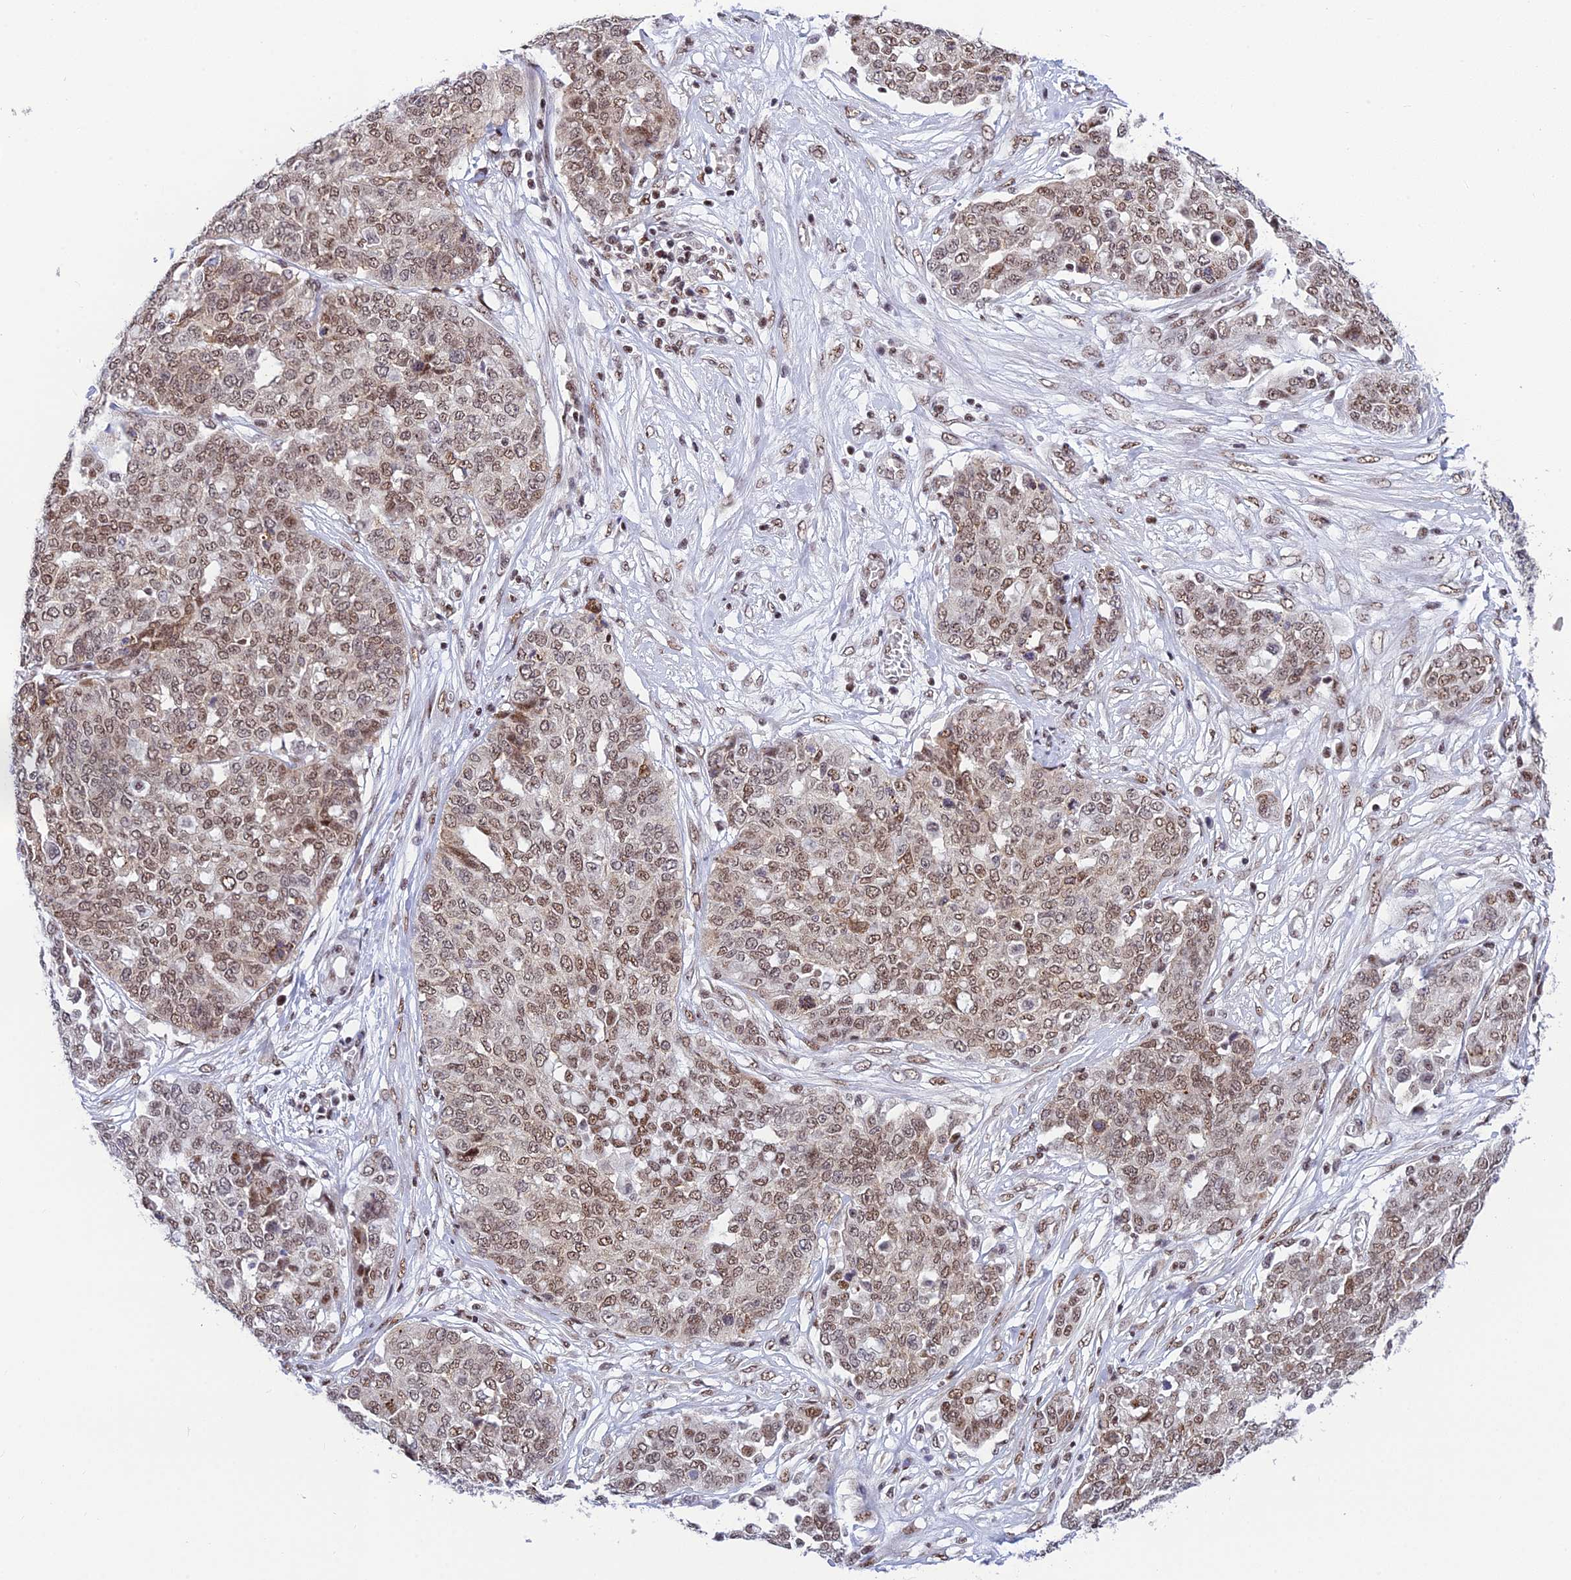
{"staining": {"intensity": "moderate", "quantity": ">75%", "location": "nuclear"}, "tissue": "ovarian cancer", "cell_type": "Tumor cells", "image_type": "cancer", "snomed": [{"axis": "morphology", "description": "Cystadenocarcinoma, serous, NOS"}, {"axis": "topography", "description": "Soft tissue"}, {"axis": "topography", "description": "Ovary"}], "caption": "IHC image of human serous cystadenocarcinoma (ovarian) stained for a protein (brown), which displays medium levels of moderate nuclear staining in approximately >75% of tumor cells.", "gene": "USP22", "patient": {"sex": "female", "age": 57}}